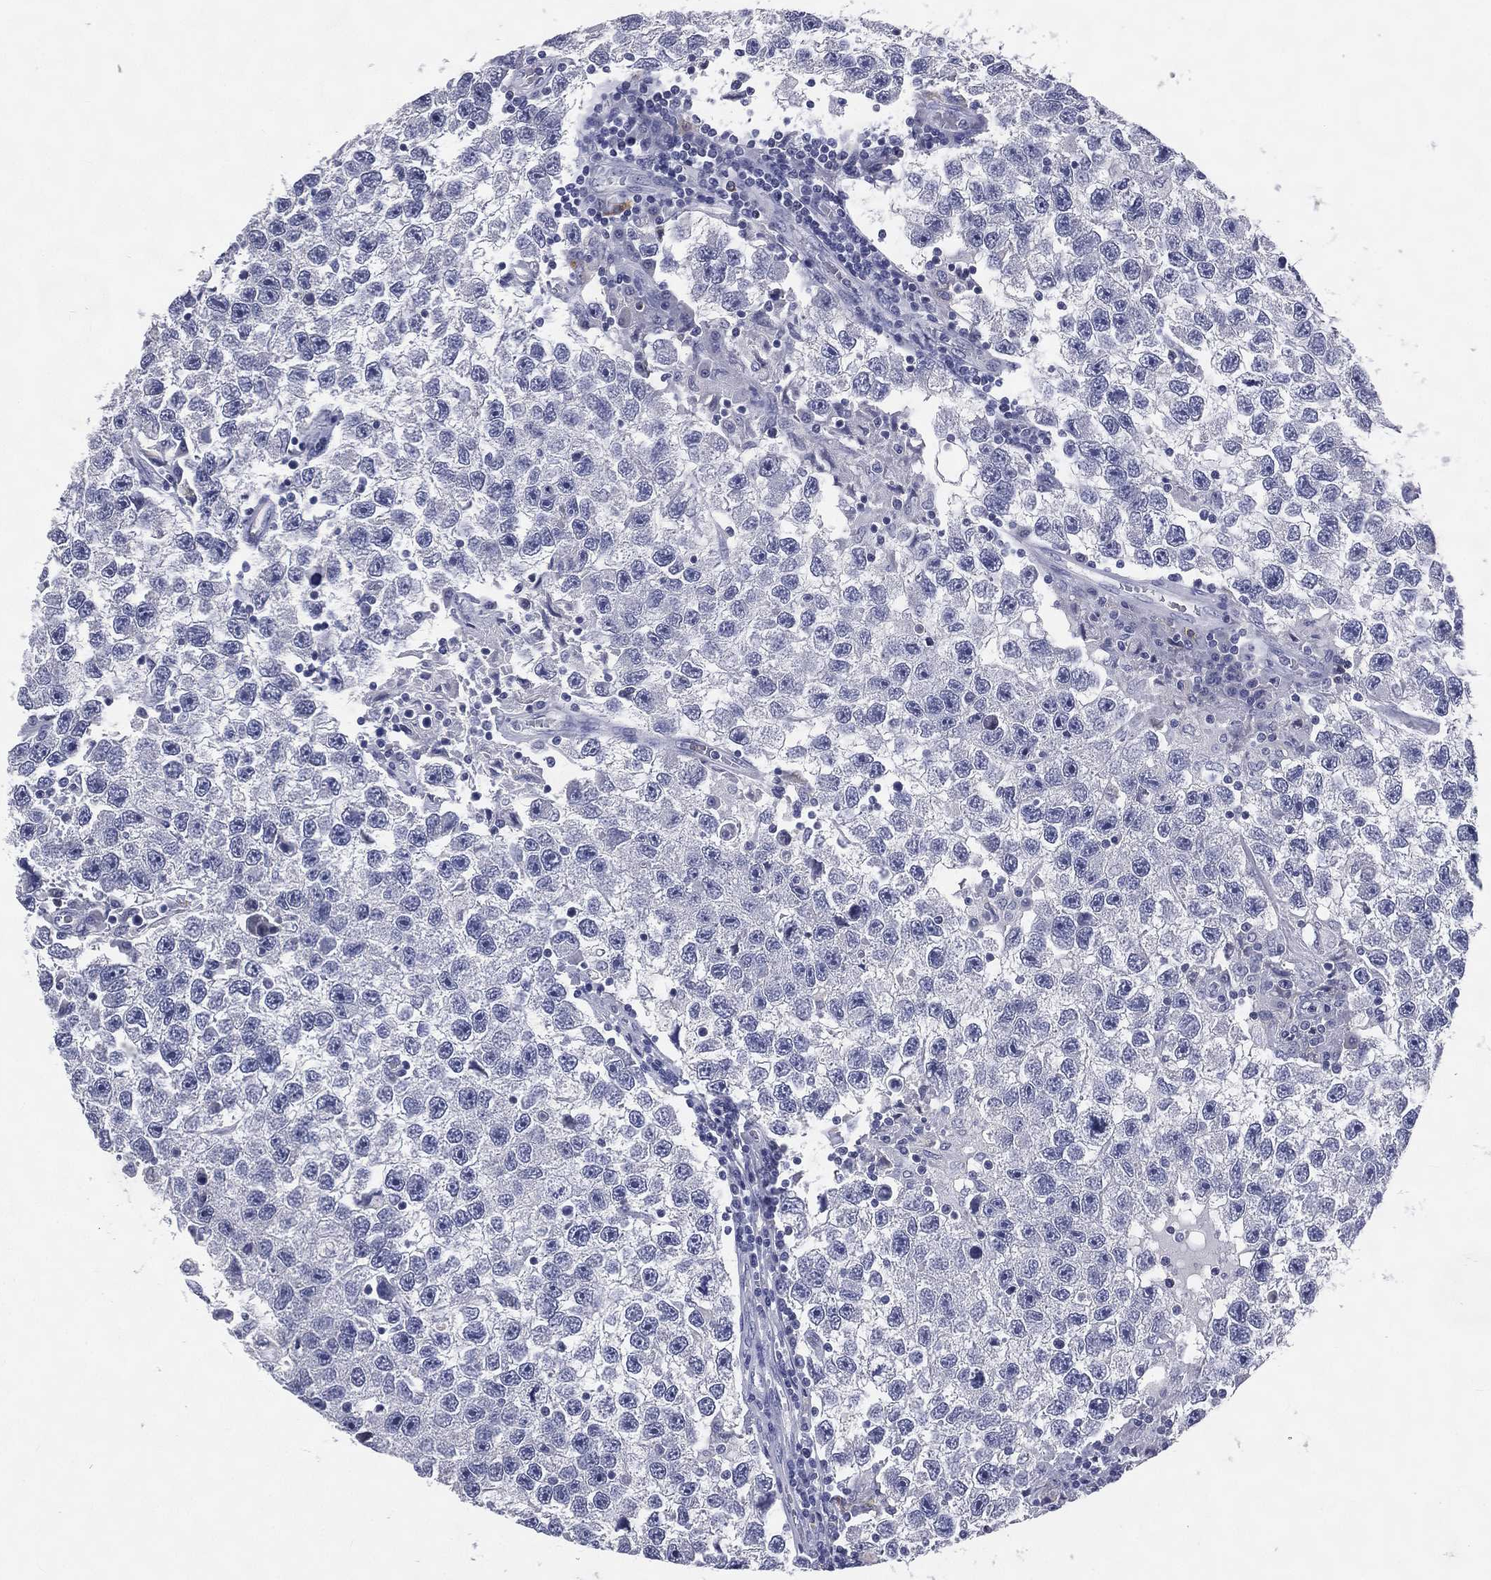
{"staining": {"intensity": "negative", "quantity": "none", "location": "none"}, "tissue": "testis cancer", "cell_type": "Tumor cells", "image_type": "cancer", "snomed": [{"axis": "morphology", "description": "Seminoma, NOS"}, {"axis": "topography", "description": "Testis"}], "caption": "Tumor cells show no significant positivity in seminoma (testis).", "gene": "IFT27", "patient": {"sex": "male", "age": 26}}